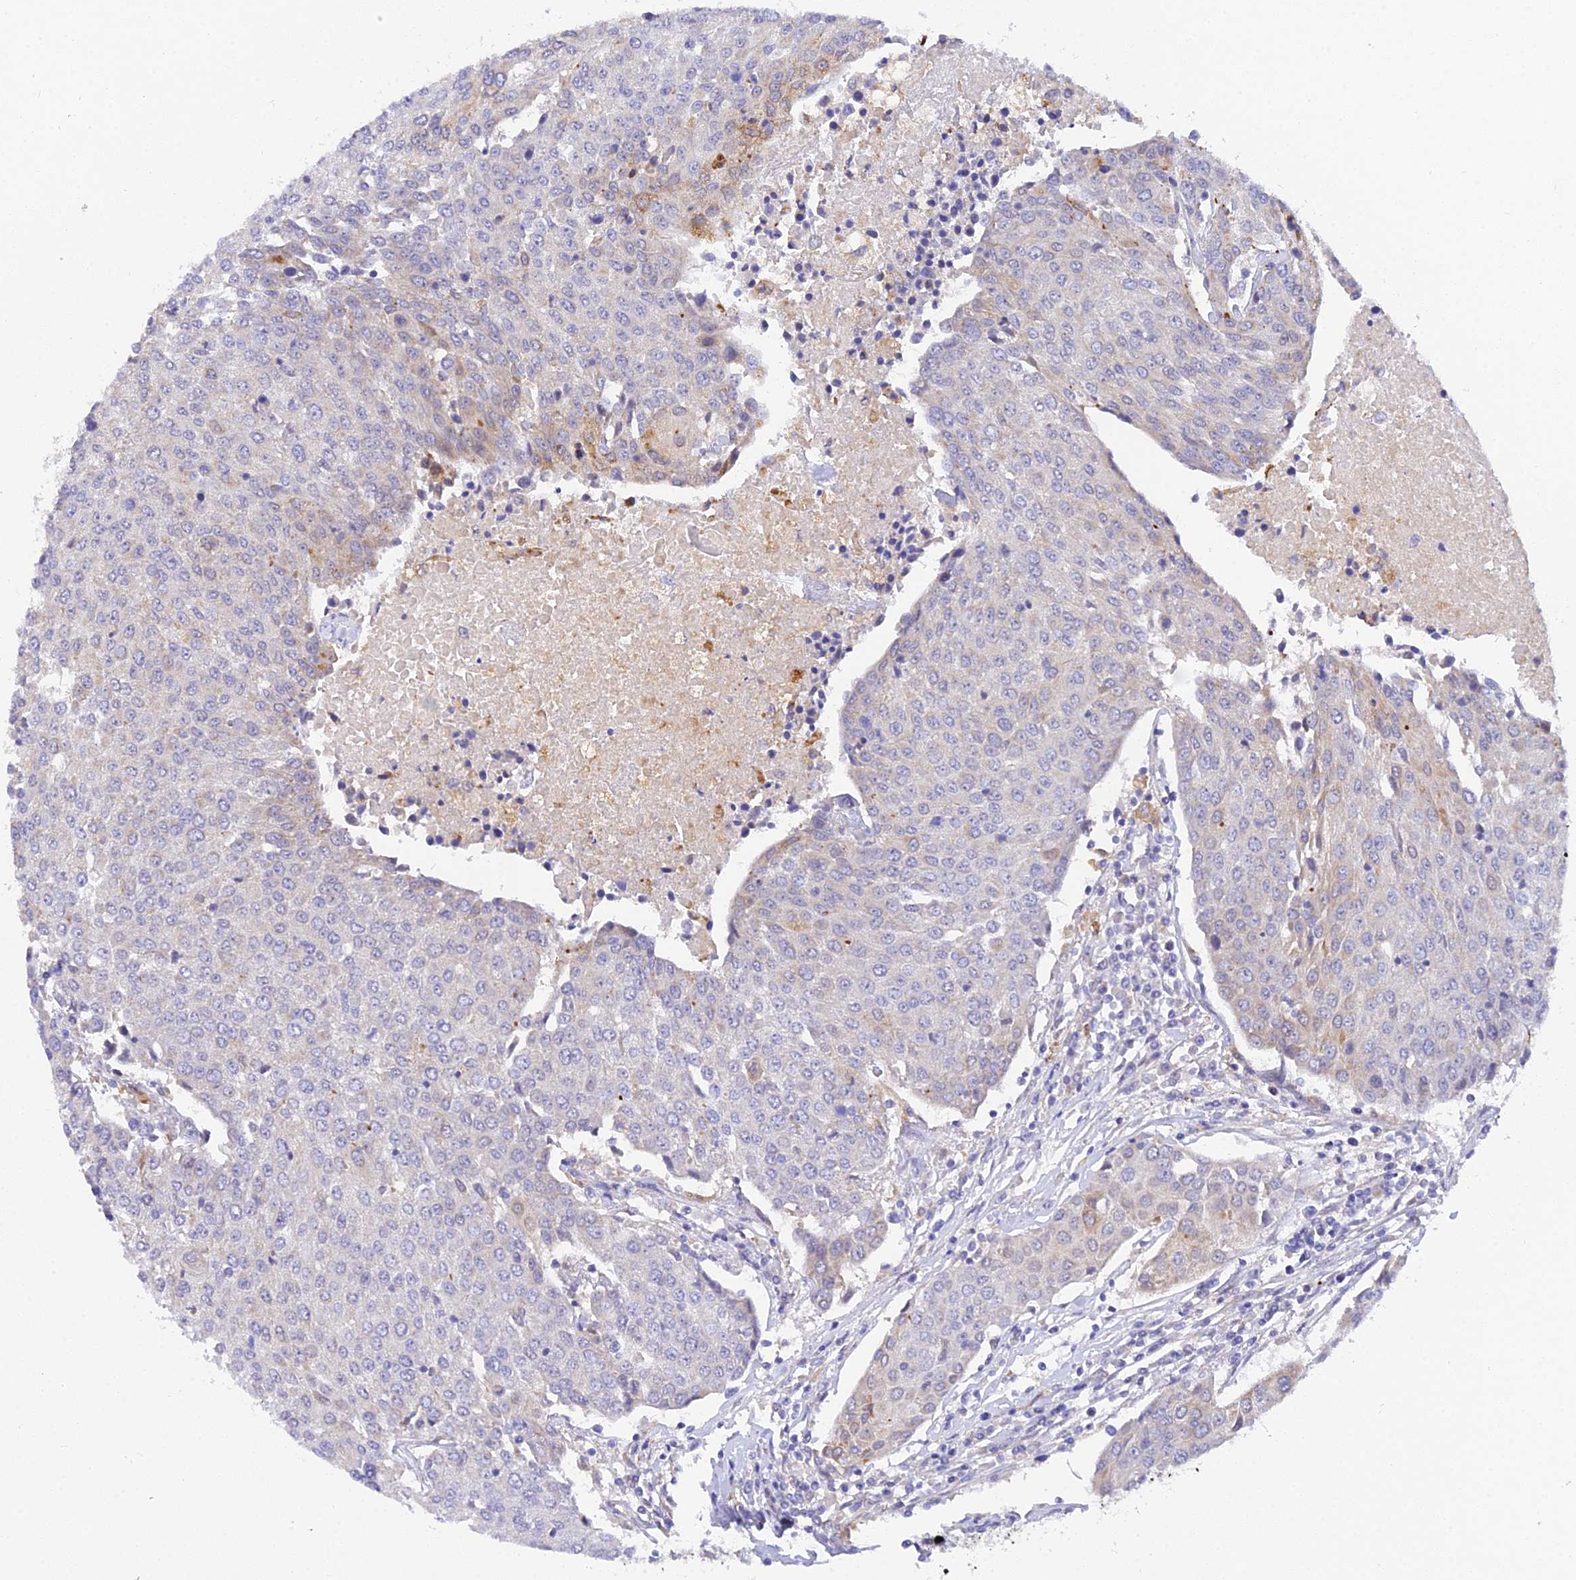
{"staining": {"intensity": "negative", "quantity": "none", "location": "none"}, "tissue": "urothelial cancer", "cell_type": "Tumor cells", "image_type": "cancer", "snomed": [{"axis": "morphology", "description": "Urothelial carcinoma, High grade"}, {"axis": "topography", "description": "Urinary bladder"}], "caption": "Immunohistochemical staining of urothelial cancer displays no significant positivity in tumor cells. (DAB IHC with hematoxylin counter stain).", "gene": "ARL8B", "patient": {"sex": "female", "age": 85}}